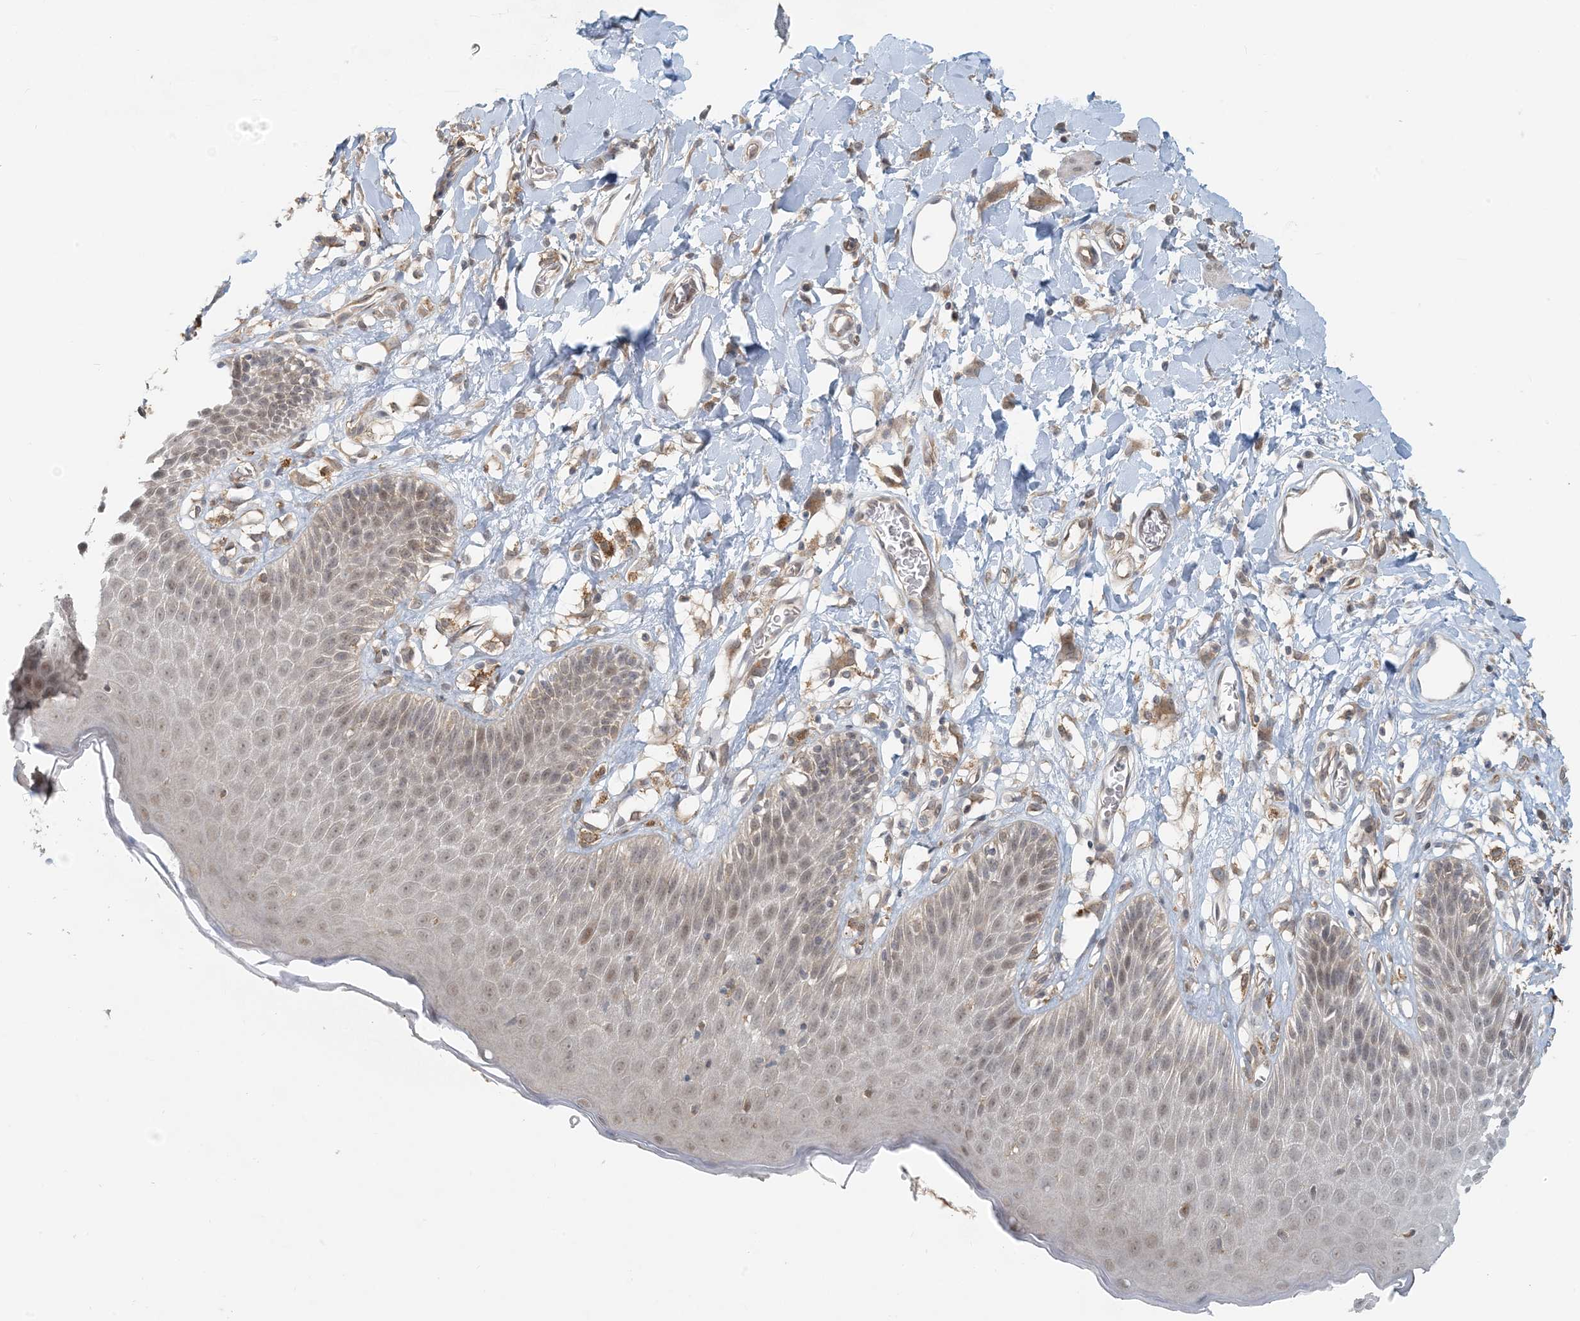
{"staining": {"intensity": "moderate", "quantity": "25%-75%", "location": "cytoplasmic/membranous"}, "tissue": "skin", "cell_type": "Epidermal cells", "image_type": "normal", "snomed": [{"axis": "morphology", "description": "Normal tissue, NOS"}, {"axis": "topography", "description": "Vulva"}], "caption": "Brown immunohistochemical staining in normal skin demonstrates moderate cytoplasmic/membranous staining in about 25%-75% of epidermal cells. The staining is performed using DAB brown chromogen to label protein expression. The nuclei are counter-stained blue using hematoxylin.", "gene": "OBI1", "patient": {"sex": "female", "age": 68}}